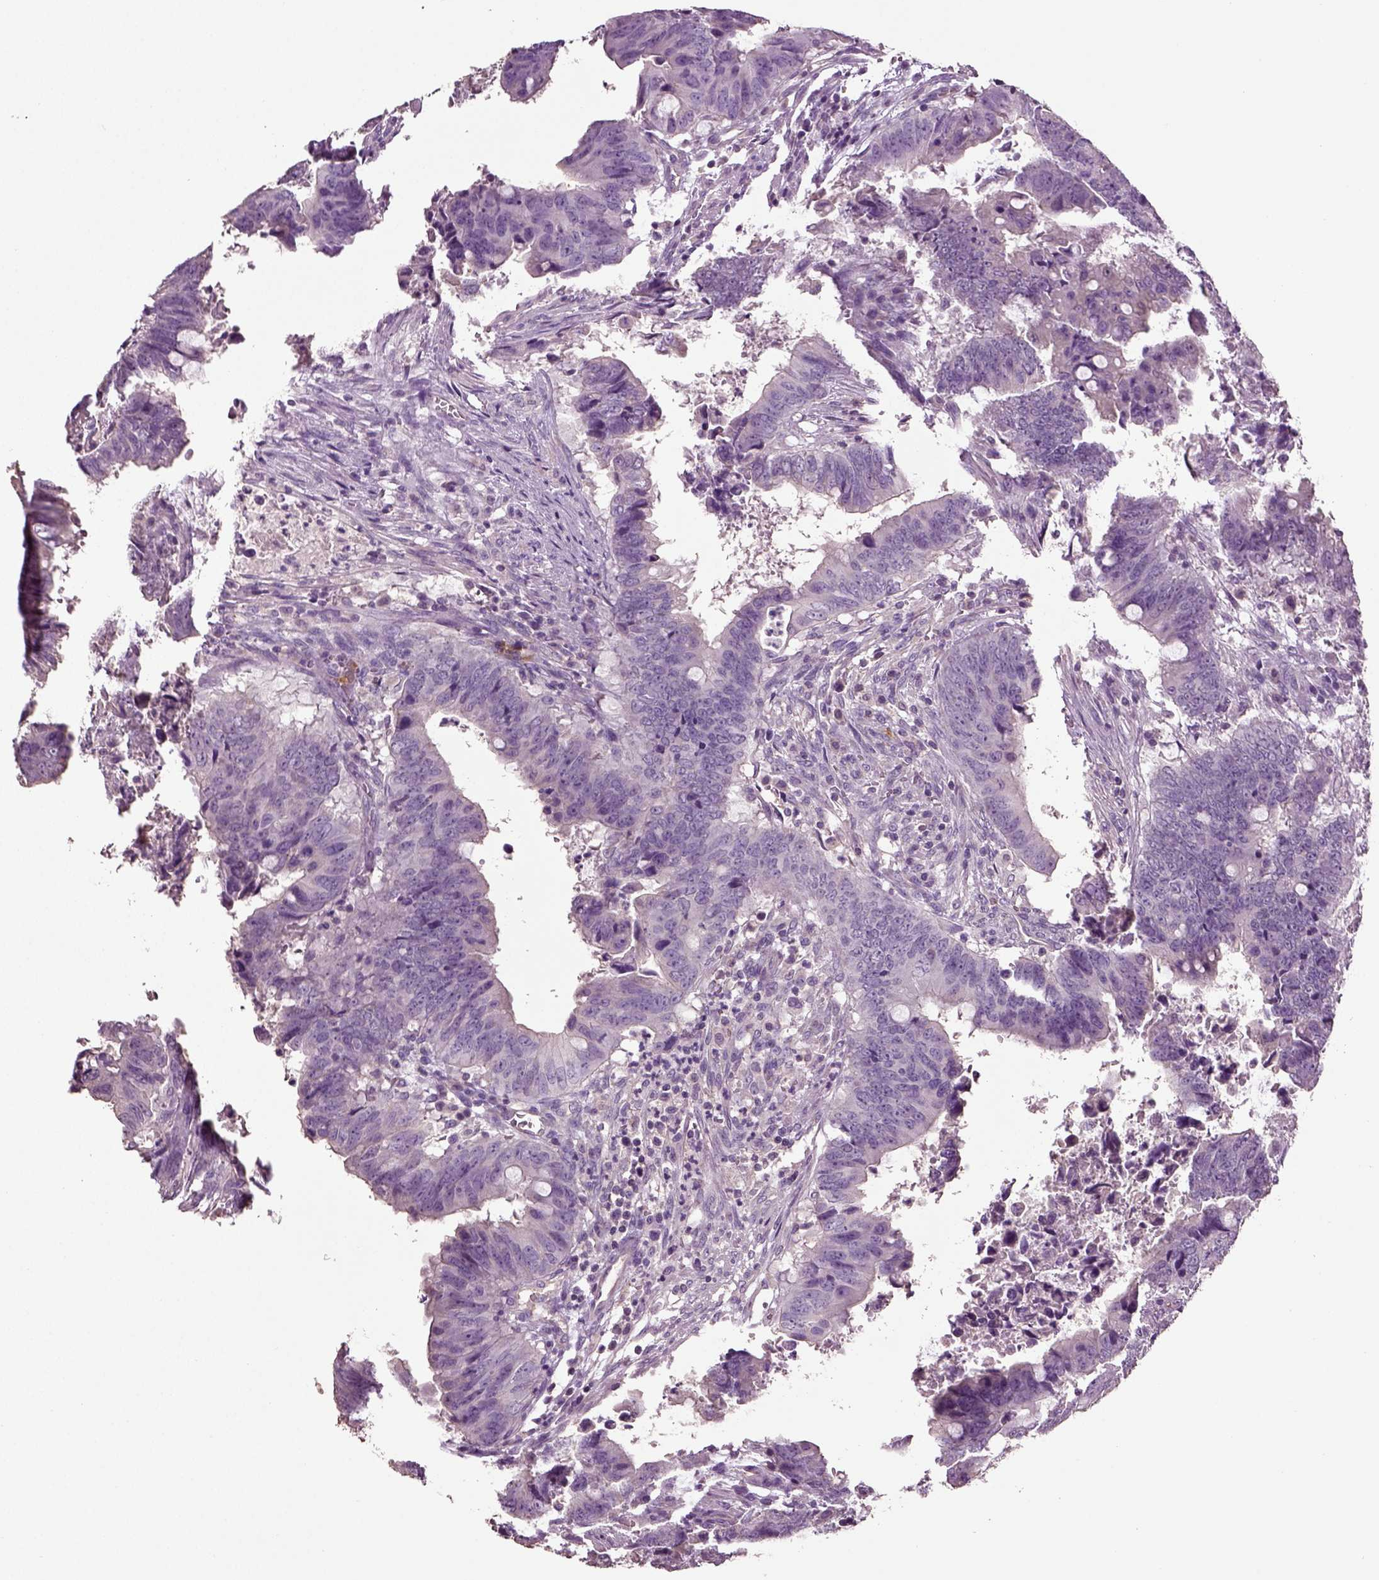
{"staining": {"intensity": "negative", "quantity": "none", "location": "none"}, "tissue": "colorectal cancer", "cell_type": "Tumor cells", "image_type": "cancer", "snomed": [{"axis": "morphology", "description": "Adenocarcinoma, NOS"}, {"axis": "topography", "description": "Colon"}], "caption": "A photomicrograph of colorectal cancer stained for a protein exhibits no brown staining in tumor cells. (Stains: DAB (3,3'-diaminobenzidine) immunohistochemistry (IHC) with hematoxylin counter stain, Microscopy: brightfield microscopy at high magnification).", "gene": "DEFB118", "patient": {"sex": "female", "age": 82}}